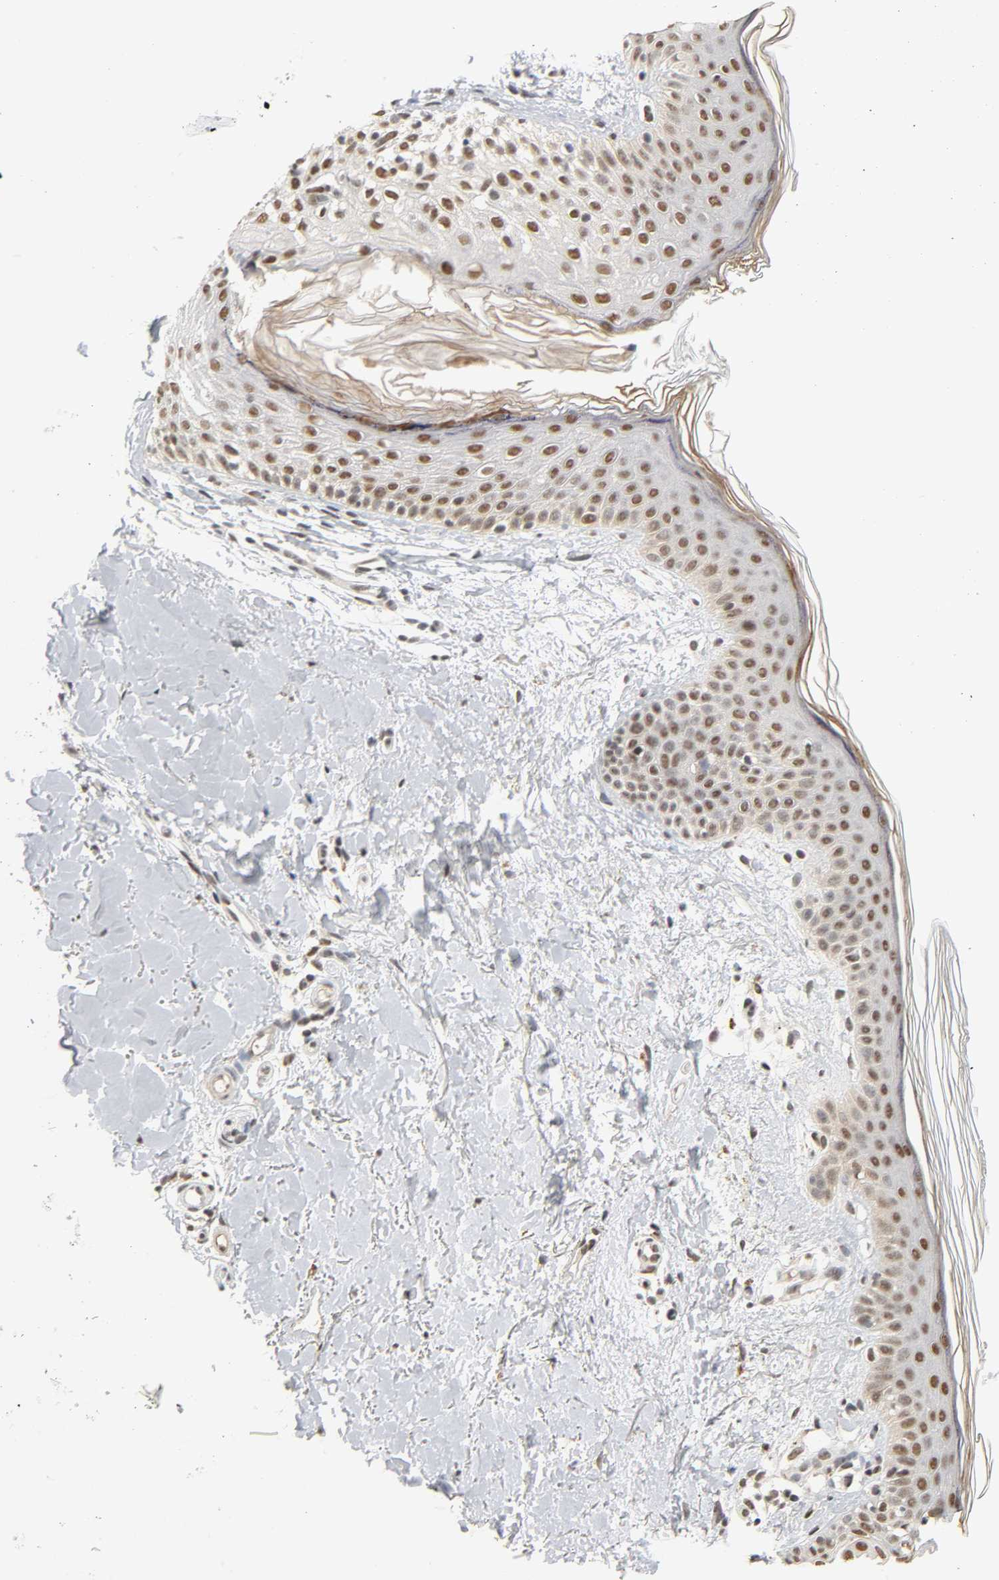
{"staining": {"intensity": "moderate", "quantity": ">75%", "location": "nuclear"}, "tissue": "skin", "cell_type": "Fibroblasts", "image_type": "normal", "snomed": [{"axis": "morphology", "description": "Normal tissue, NOS"}, {"axis": "topography", "description": "Skin"}], "caption": "Unremarkable skin reveals moderate nuclear expression in about >75% of fibroblasts, visualized by immunohistochemistry. Using DAB (3,3'-diaminobenzidine) (brown) and hematoxylin (blue) stains, captured at high magnification using brightfield microscopy.", "gene": "NCOA6", "patient": {"sex": "female", "age": 56}}